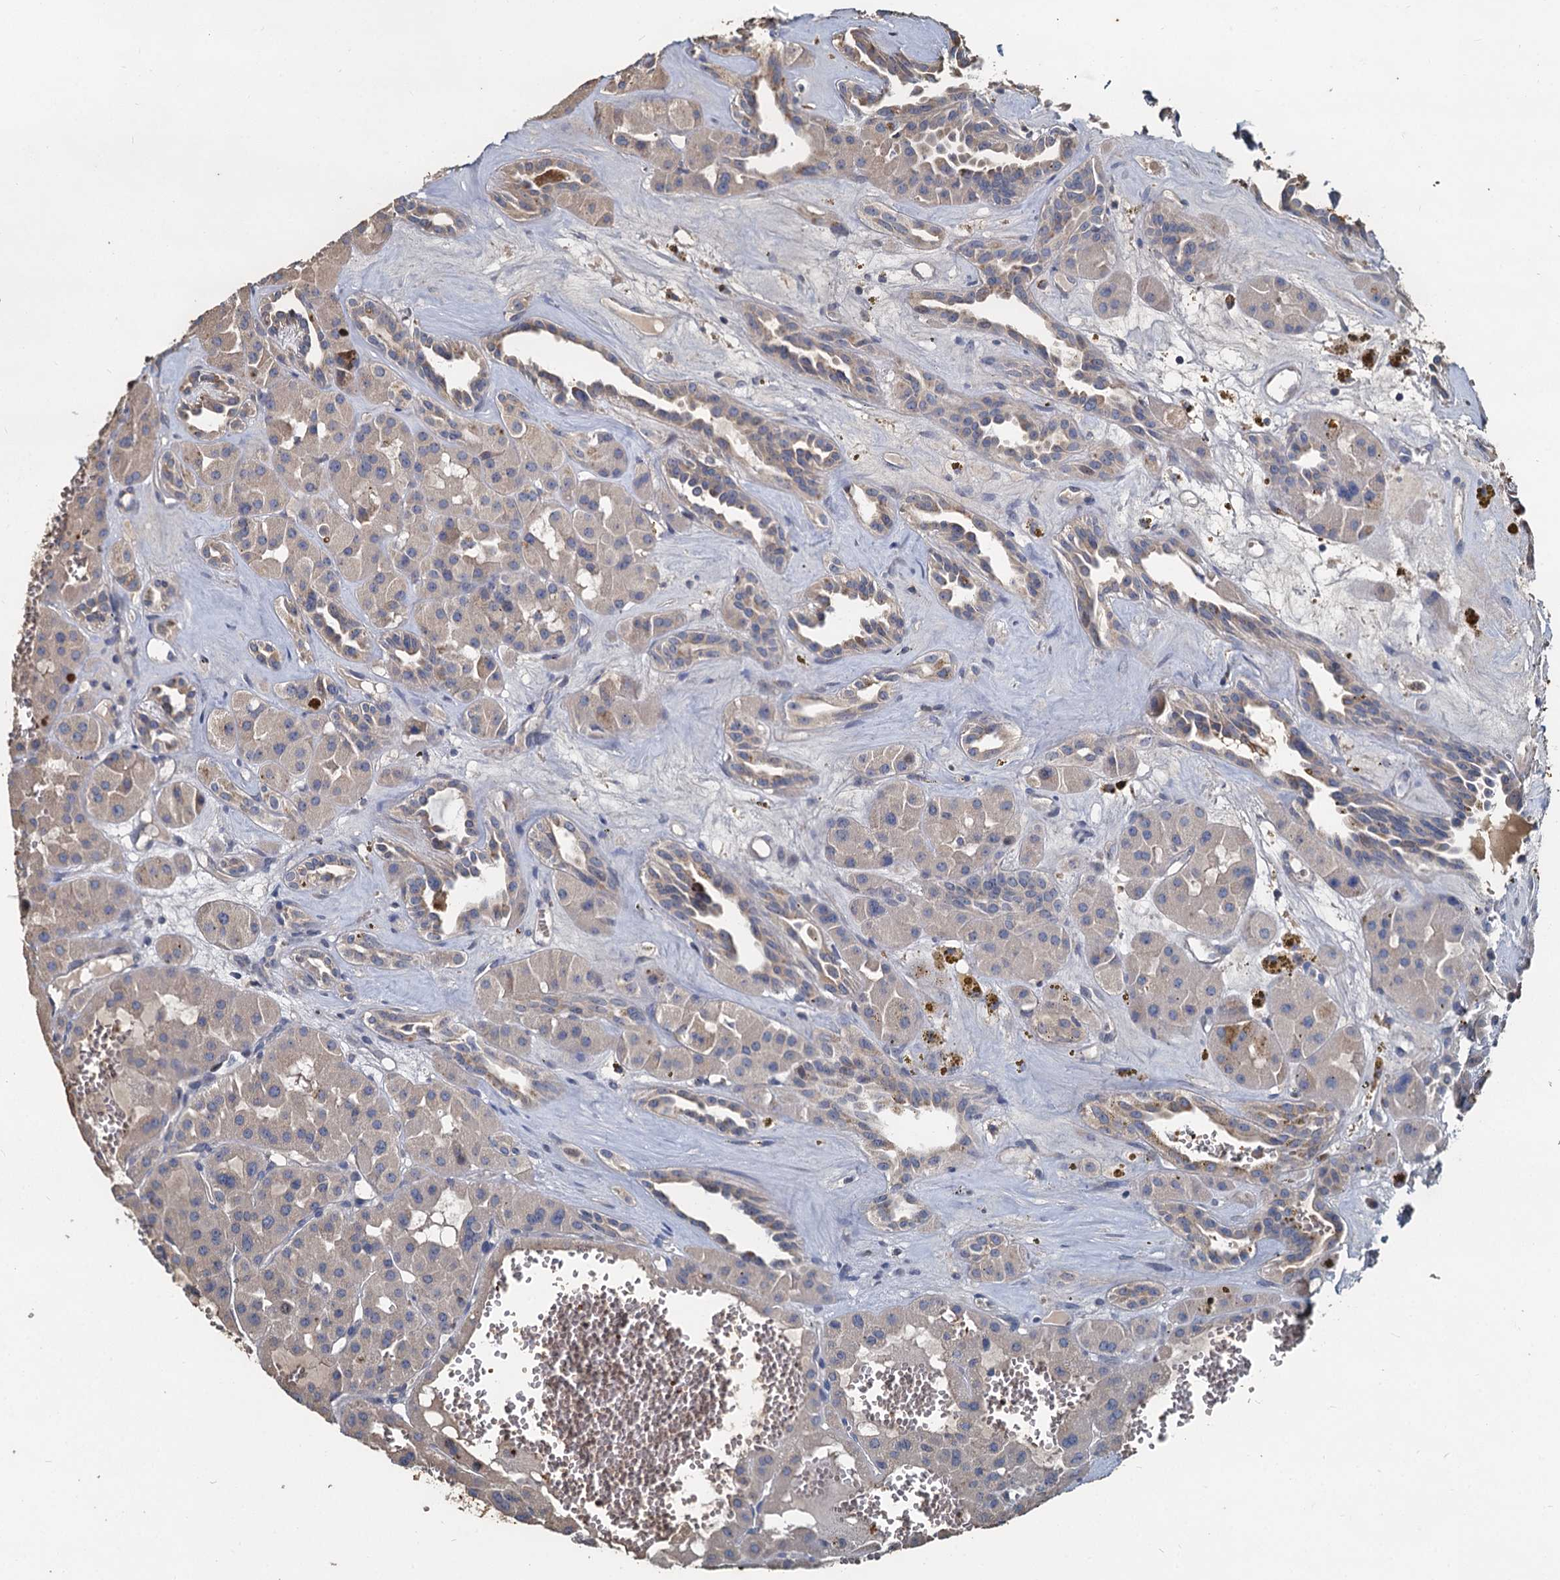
{"staining": {"intensity": "negative", "quantity": "none", "location": "none"}, "tissue": "renal cancer", "cell_type": "Tumor cells", "image_type": "cancer", "snomed": [{"axis": "morphology", "description": "Carcinoma, NOS"}, {"axis": "topography", "description": "Kidney"}], "caption": "High power microscopy micrograph of an IHC photomicrograph of carcinoma (renal), revealing no significant positivity in tumor cells.", "gene": "TCTN2", "patient": {"sex": "female", "age": 75}}